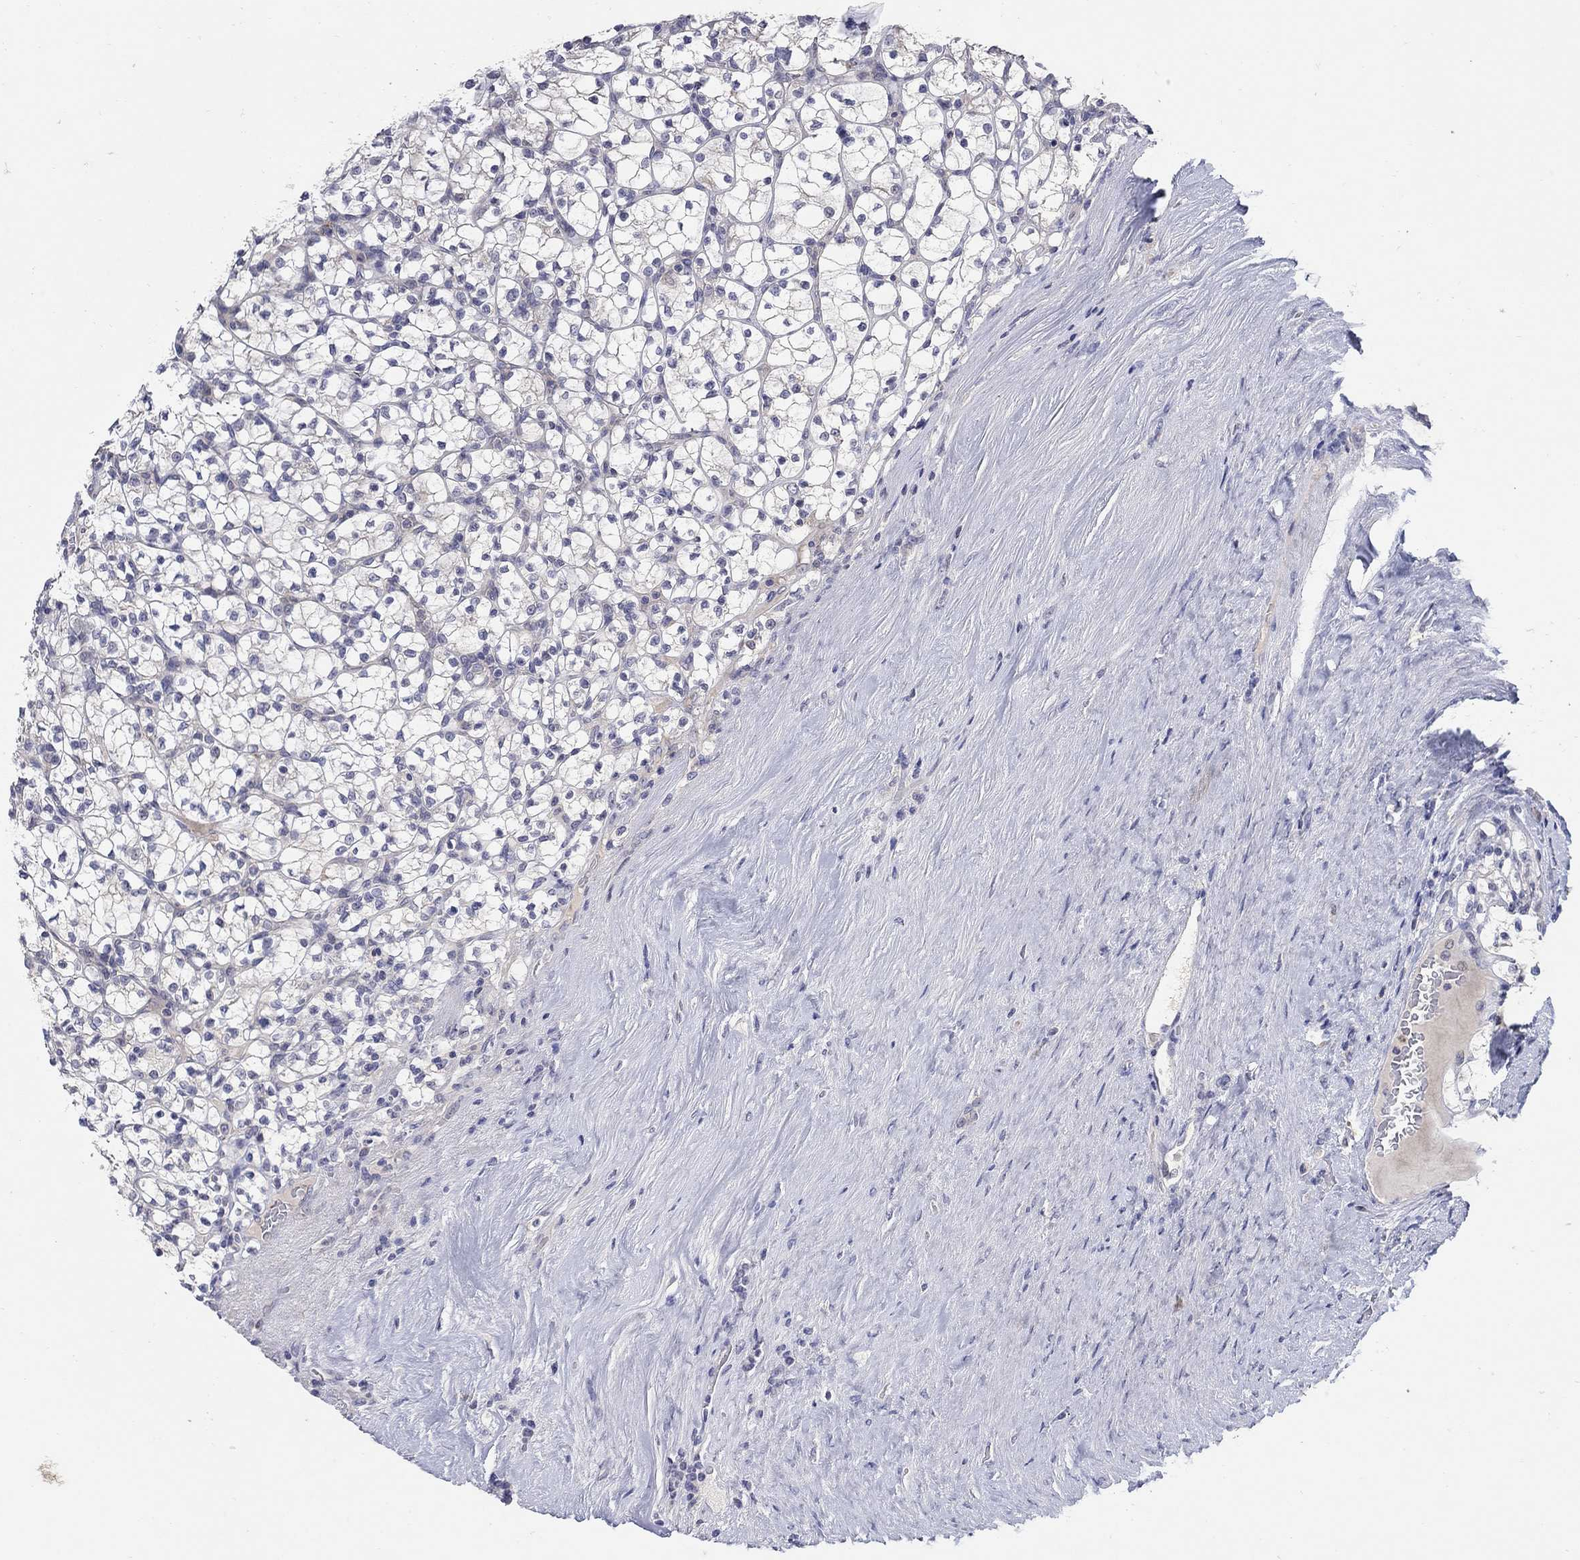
{"staining": {"intensity": "negative", "quantity": "none", "location": "none"}, "tissue": "renal cancer", "cell_type": "Tumor cells", "image_type": "cancer", "snomed": [{"axis": "morphology", "description": "Adenocarcinoma, NOS"}, {"axis": "topography", "description": "Kidney"}], "caption": "Immunohistochemical staining of human adenocarcinoma (renal) reveals no significant expression in tumor cells.", "gene": "CETN1", "patient": {"sex": "female", "age": 89}}